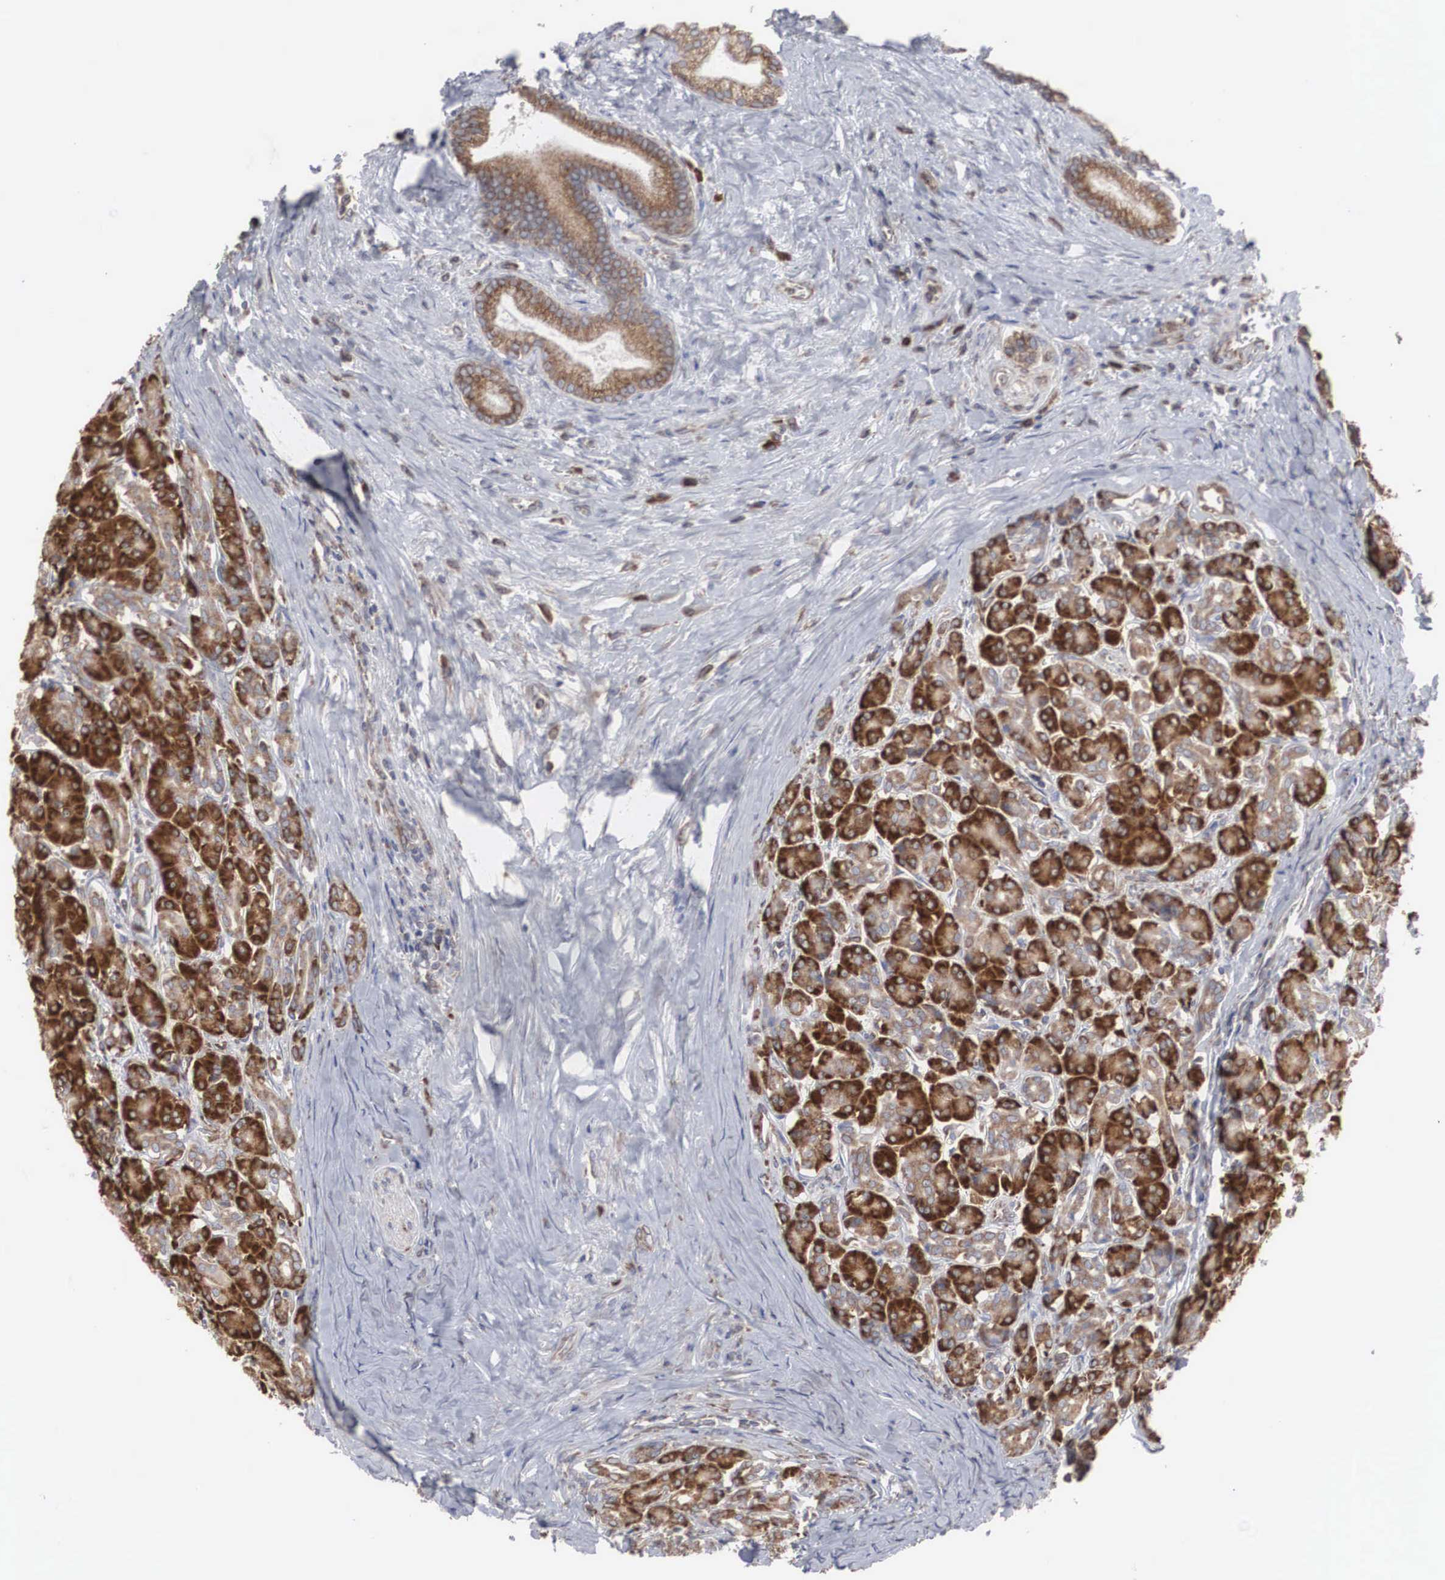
{"staining": {"intensity": "strong", "quantity": ">75%", "location": "cytoplasmic/membranous"}, "tissue": "pancreas", "cell_type": "Exocrine glandular cells", "image_type": "normal", "snomed": [{"axis": "morphology", "description": "Normal tissue, NOS"}, {"axis": "topography", "description": "Lymph node"}, {"axis": "topography", "description": "Pancreas"}], "caption": "An image of human pancreas stained for a protein demonstrates strong cytoplasmic/membranous brown staining in exocrine glandular cells. (brown staining indicates protein expression, while blue staining denotes nuclei).", "gene": "CTAGE15", "patient": {"sex": "male", "age": 59}}